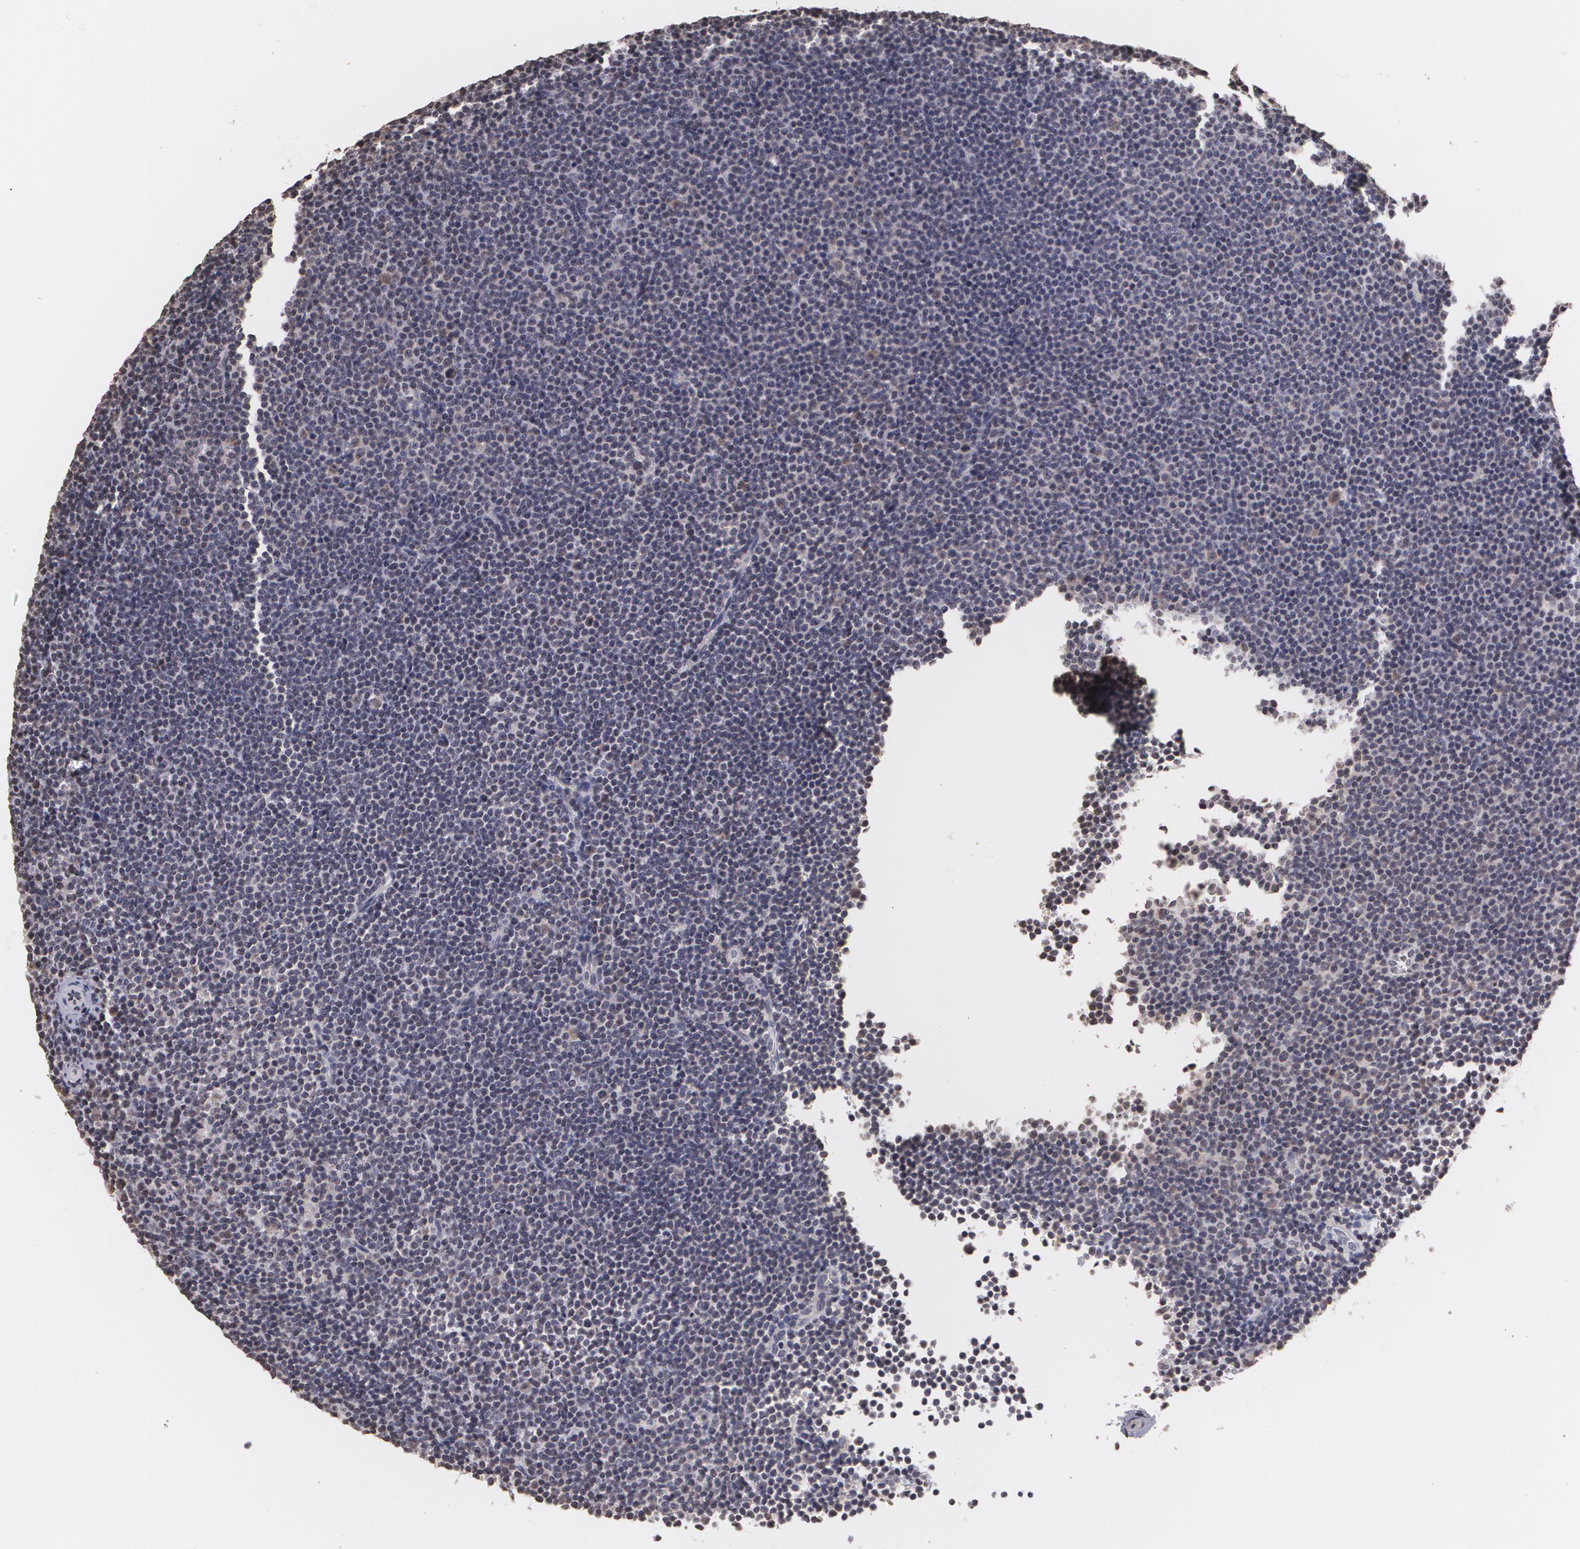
{"staining": {"intensity": "negative", "quantity": "none", "location": "none"}, "tissue": "lymphoma", "cell_type": "Tumor cells", "image_type": "cancer", "snomed": [{"axis": "morphology", "description": "Malignant lymphoma, non-Hodgkin's type, Low grade"}, {"axis": "topography", "description": "Lymph node"}], "caption": "DAB (3,3'-diaminobenzidine) immunohistochemical staining of low-grade malignant lymphoma, non-Hodgkin's type reveals no significant expression in tumor cells. Brightfield microscopy of immunohistochemistry (IHC) stained with DAB (brown) and hematoxylin (blue), captured at high magnification.", "gene": "THRB", "patient": {"sex": "female", "age": 69}}